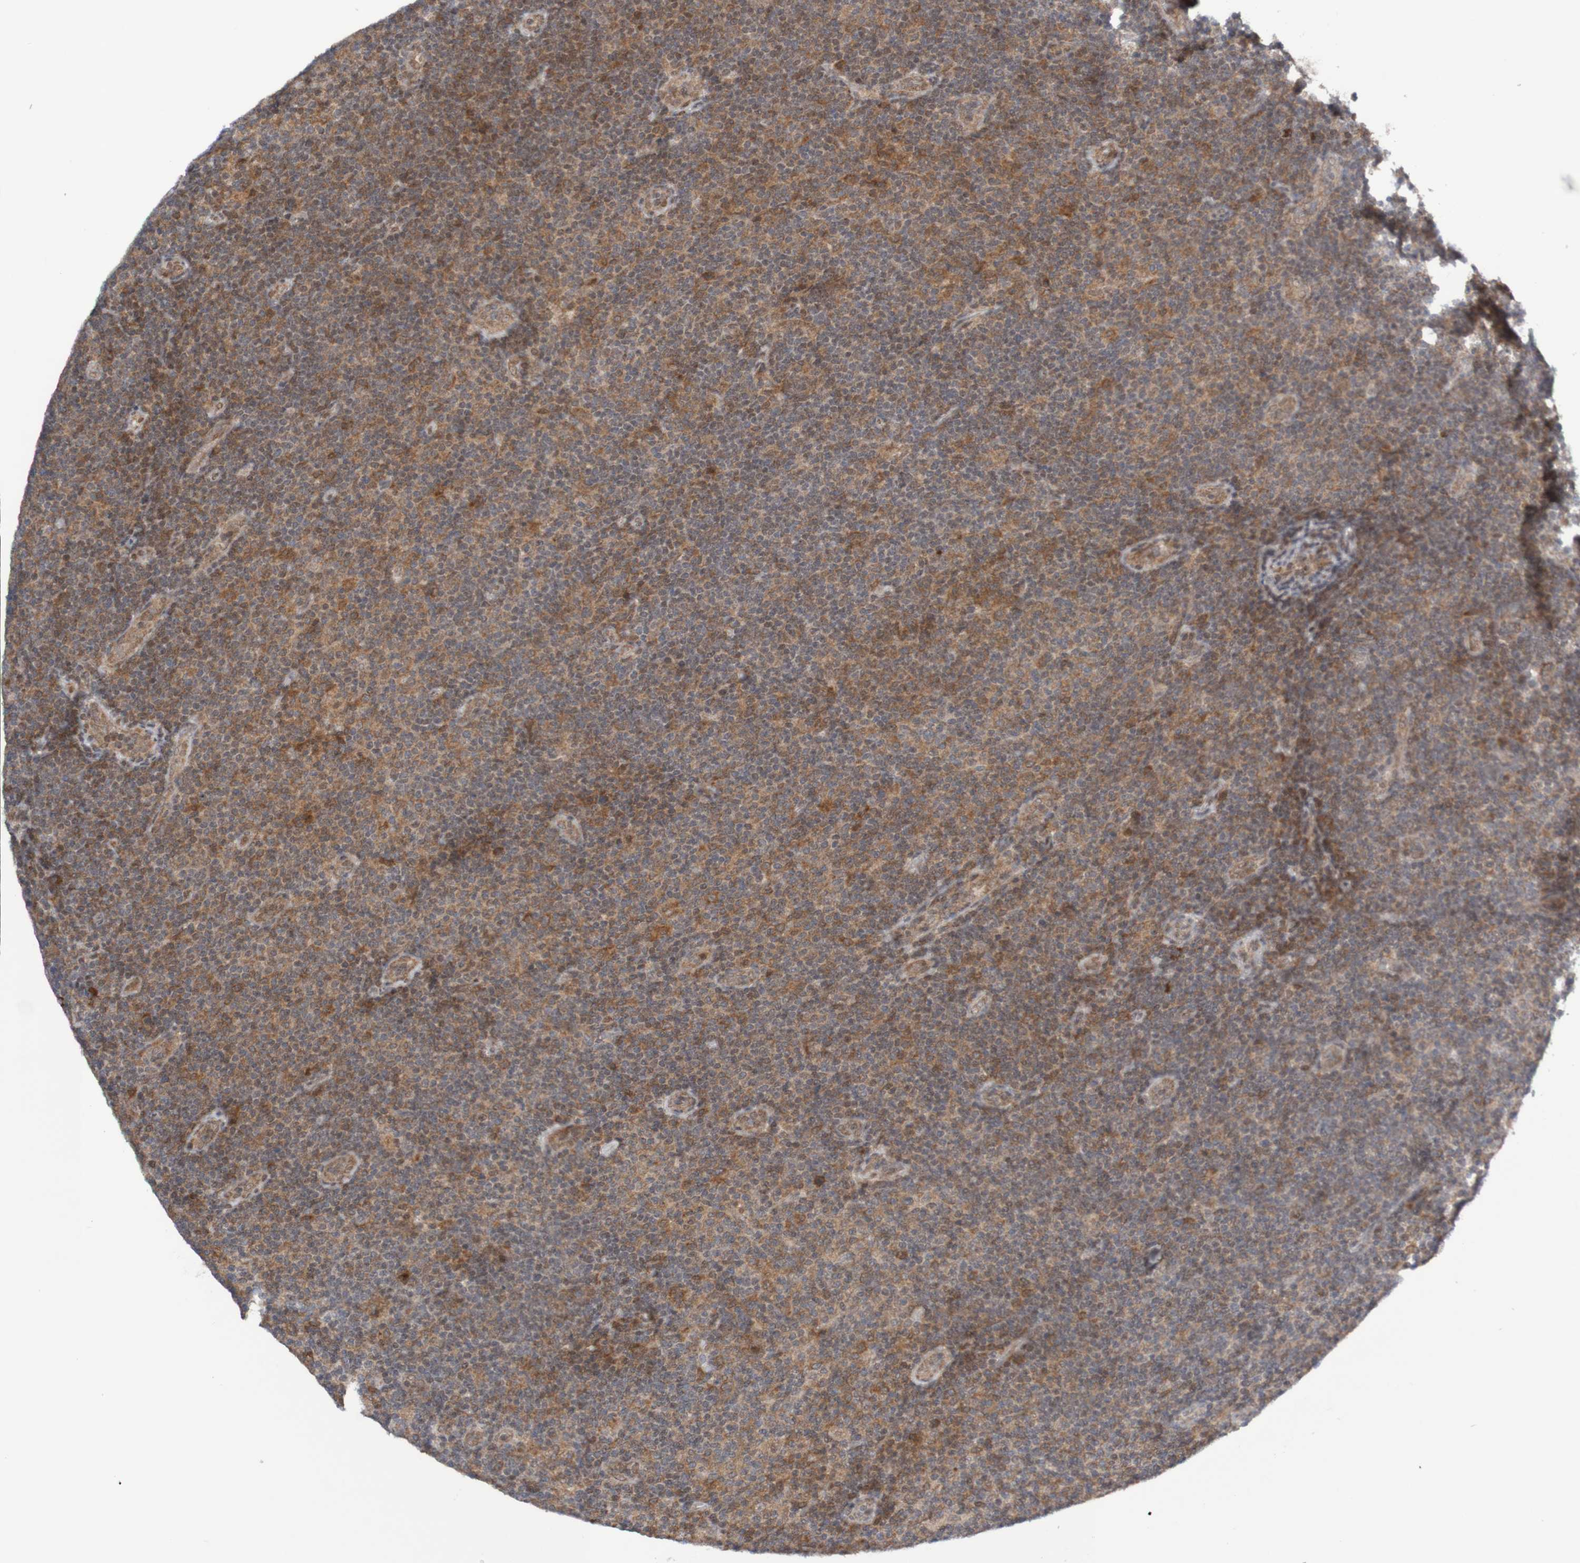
{"staining": {"intensity": "negative", "quantity": "none", "location": "none"}, "tissue": "lymphoma", "cell_type": "Tumor cells", "image_type": "cancer", "snomed": [{"axis": "morphology", "description": "Malignant lymphoma, non-Hodgkin's type, Low grade"}, {"axis": "topography", "description": "Lymph node"}], "caption": "A micrograph of lymphoma stained for a protein displays no brown staining in tumor cells.", "gene": "ITLN1", "patient": {"sex": "male", "age": 83}}